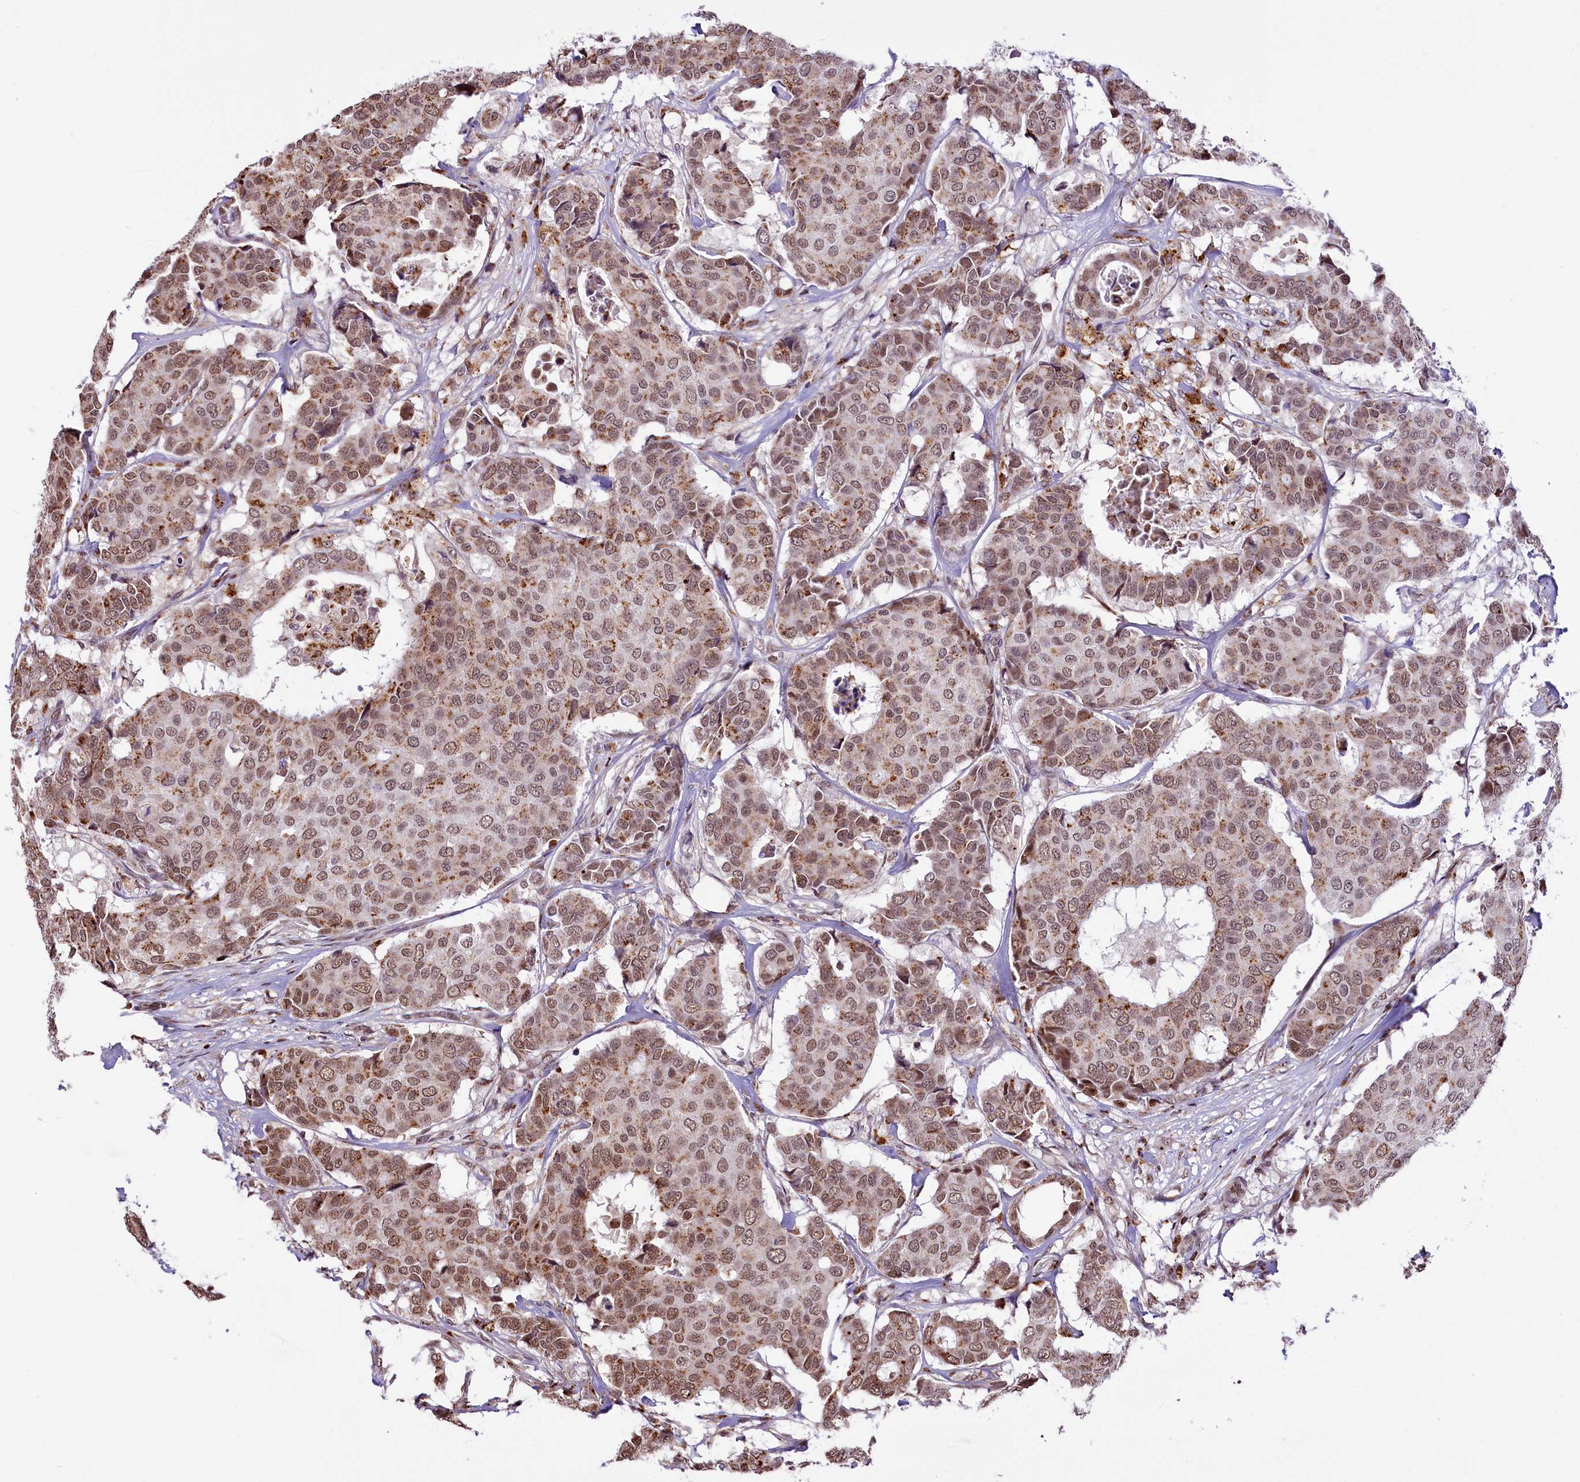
{"staining": {"intensity": "moderate", "quantity": ">75%", "location": "cytoplasmic/membranous,nuclear"}, "tissue": "breast cancer", "cell_type": "Tumor cells", "image_type": "cancer", "snomed": [{"axis": "morphology", "description": "Duct carcinoma"}, {"axis": "topography", "description": "Breast"}], "caption": "Tumor cells demonstrate medium levels of moderate cytoplasmic/membranous and nuclear expression in about >75% of cells in intraductal carcinoma (breast).", "gene": "MRPL54", "patient": {"sex": "female", "age": 75}}